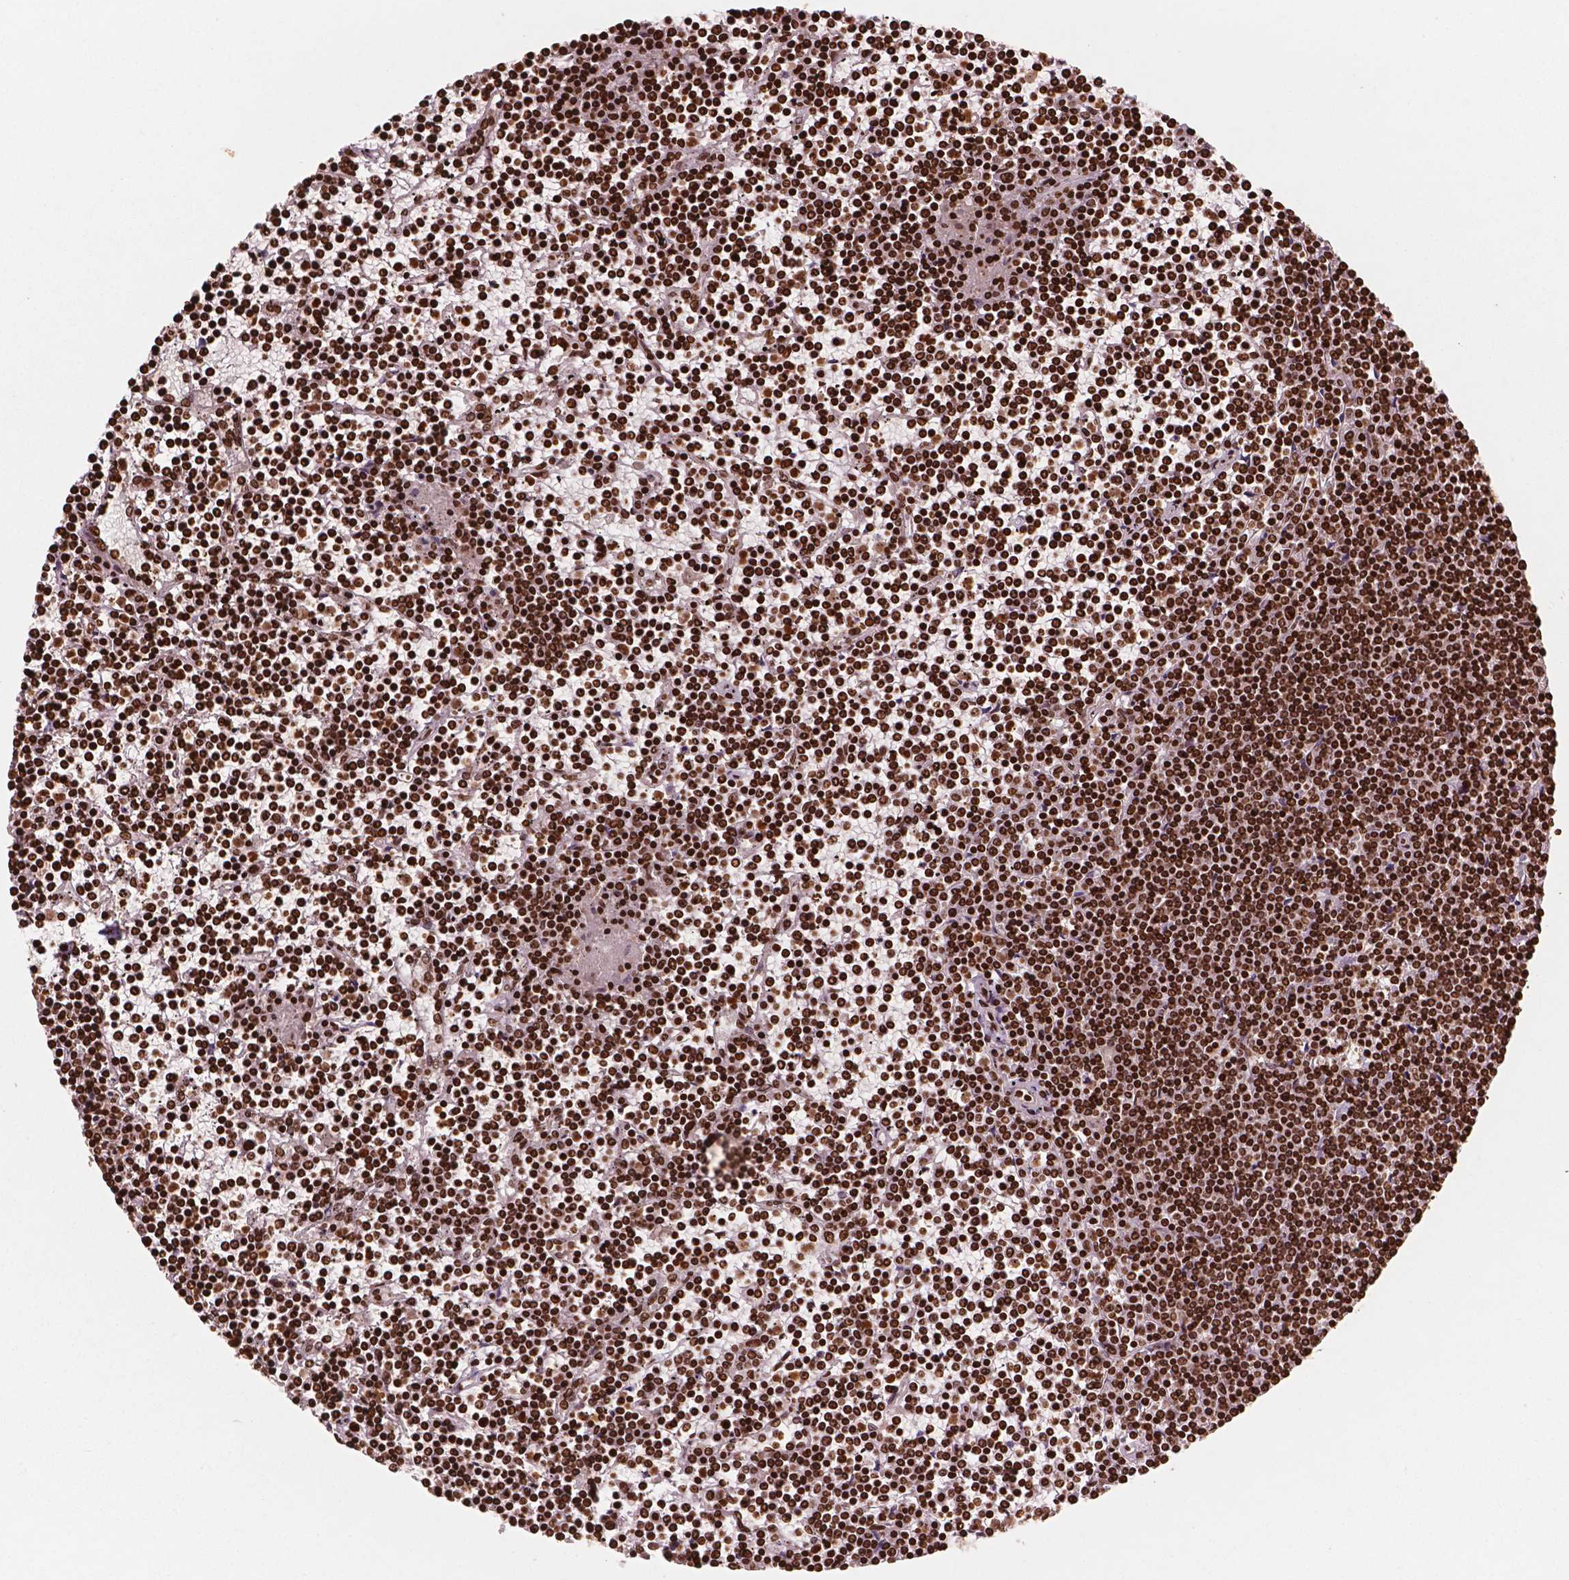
{"staining": {"intensity": "strong", "quantity": ">75%", "location": "nuclear"}, "tissue": "lymphoma", "cell_type": "Tumor cells", "image_type": "cancer", "snomed": [{"axis": "morphology", "description": "Malignant lymphoma, non-Hodgkin's type, Low grade"}, {"axis": "topography", "description": "Spleen"}], "caption": "Tumor cells demonstrate strong nuclear staining in about >75% of cells in lymphoma.", "gene": "H3C7", "patient": {"sex": "female", "age": 19}}